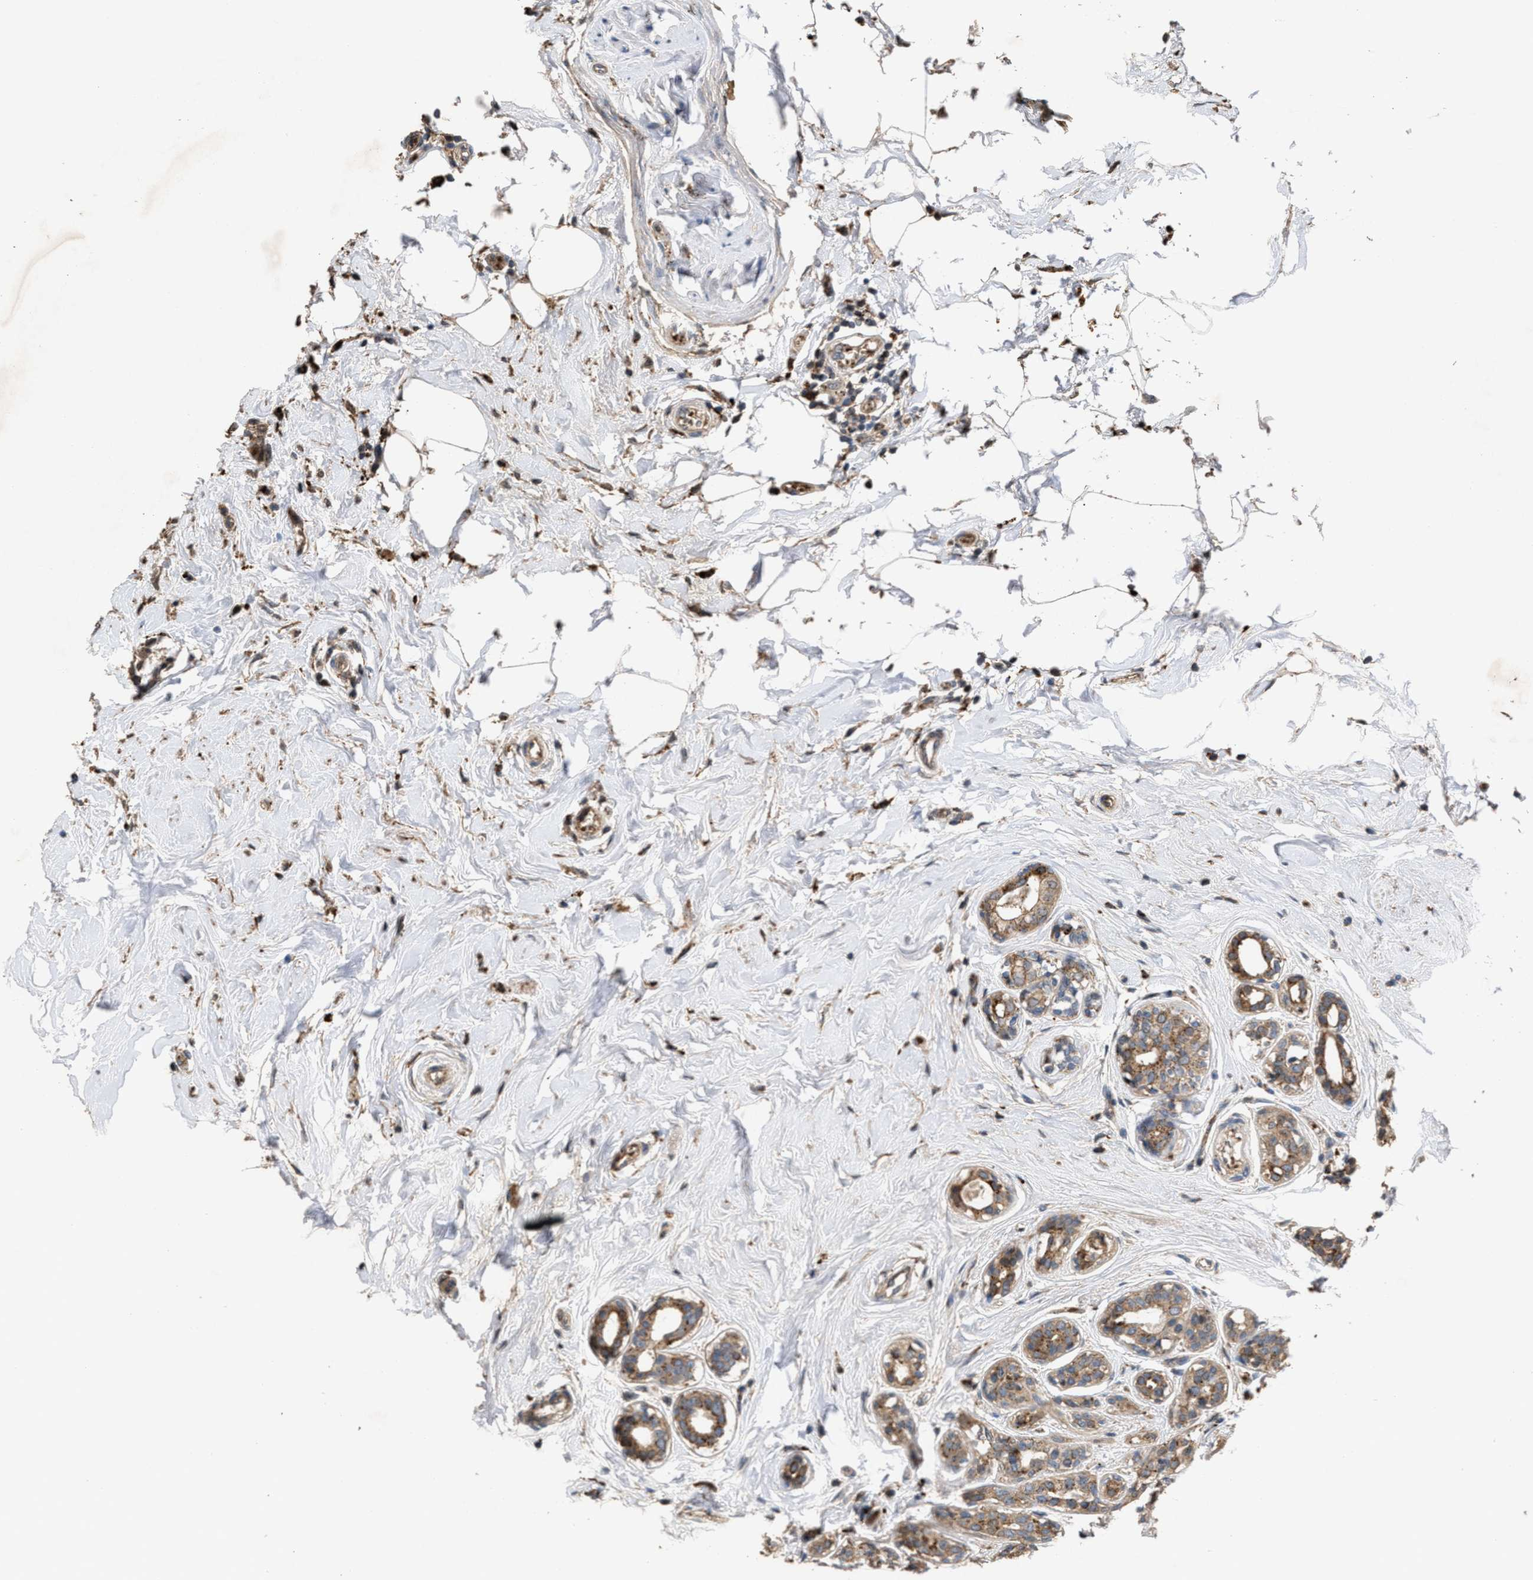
{"staining": {"intensity": "moderate", "quantity": ">75%", "location": "cytoplasmic/membranous"}, "tissue": "breast cancer", "cell_type": "Tumor cells", "image_type": "cancer", "snomed": [{"axis": "morphology", "description": "Duct carcinoma"}, {"axis": "topography", "description": "Breast"}], "caption": "There is medium levels of moderate cytoplasmic/membranous expression in tumor cells of intraductal carcinoma (breast), as demonstrated by immunohistochemical staining (brown color).", "gene": "ELMO3", "patient": {"sex": "female", "age": 55}}